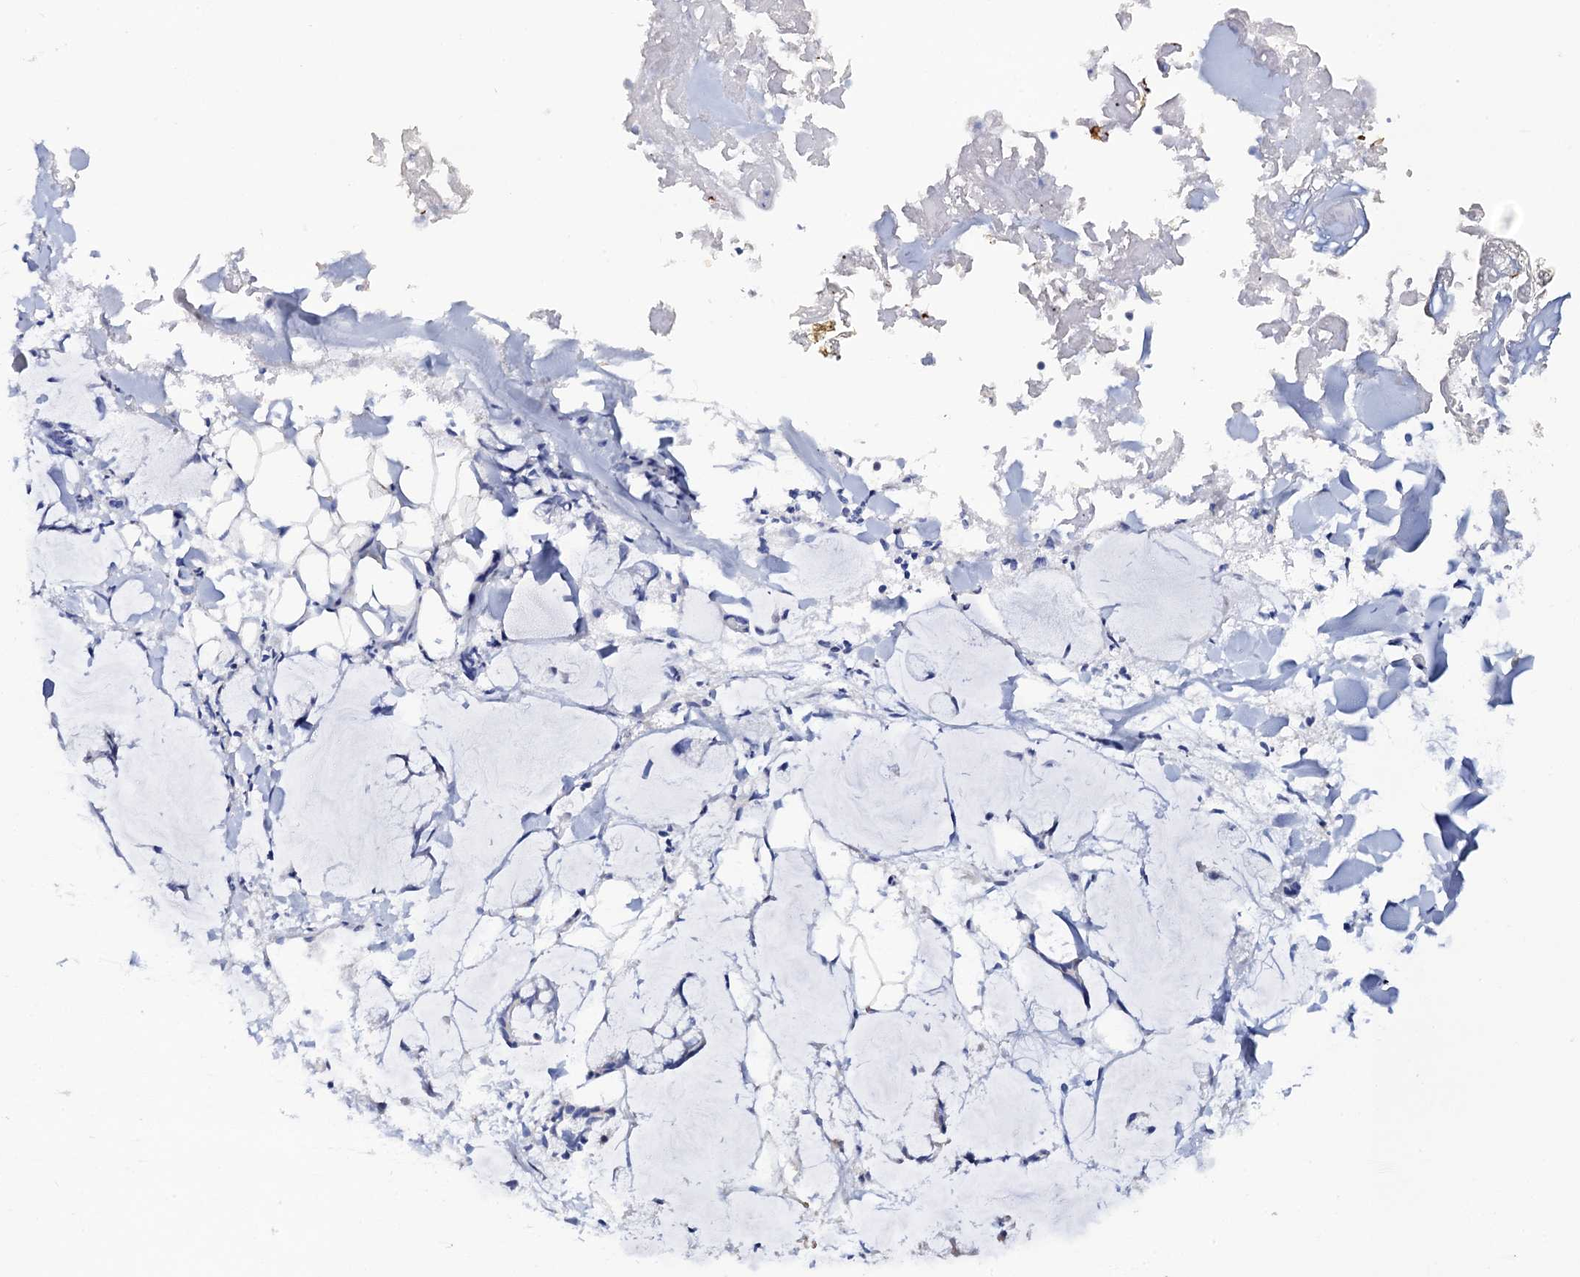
{"staining": {"intensity": "negative", "quantity": "none", "location": "none"}, "tissue": "adipose tissue", "cell_type": "Adipocytes", "image_type": "normal", "snomed": [{"axis": "morphology", "description": "Normal tissue, NOS"}, {"axis": "morphology", "description": "Adenocarcinoma, NOS"}, {"axis": "topography", "description": "Colon"}, {"axis": "topography", "description": "Peripheral nerve tissue"}], "caption": "Immunohistochemistry (IHC) image of unremarkable adipose tissue: adipose tissue stained with DAB (3,3'-diaminobenzidine) displays no significant protein staining in adipocytes. The staining is performed using DAB brown chromogen with nuclei counter-stained in using hematoxylin.", "gene": "MRPL48", "patient": {"sex": "male", "age": 14}}